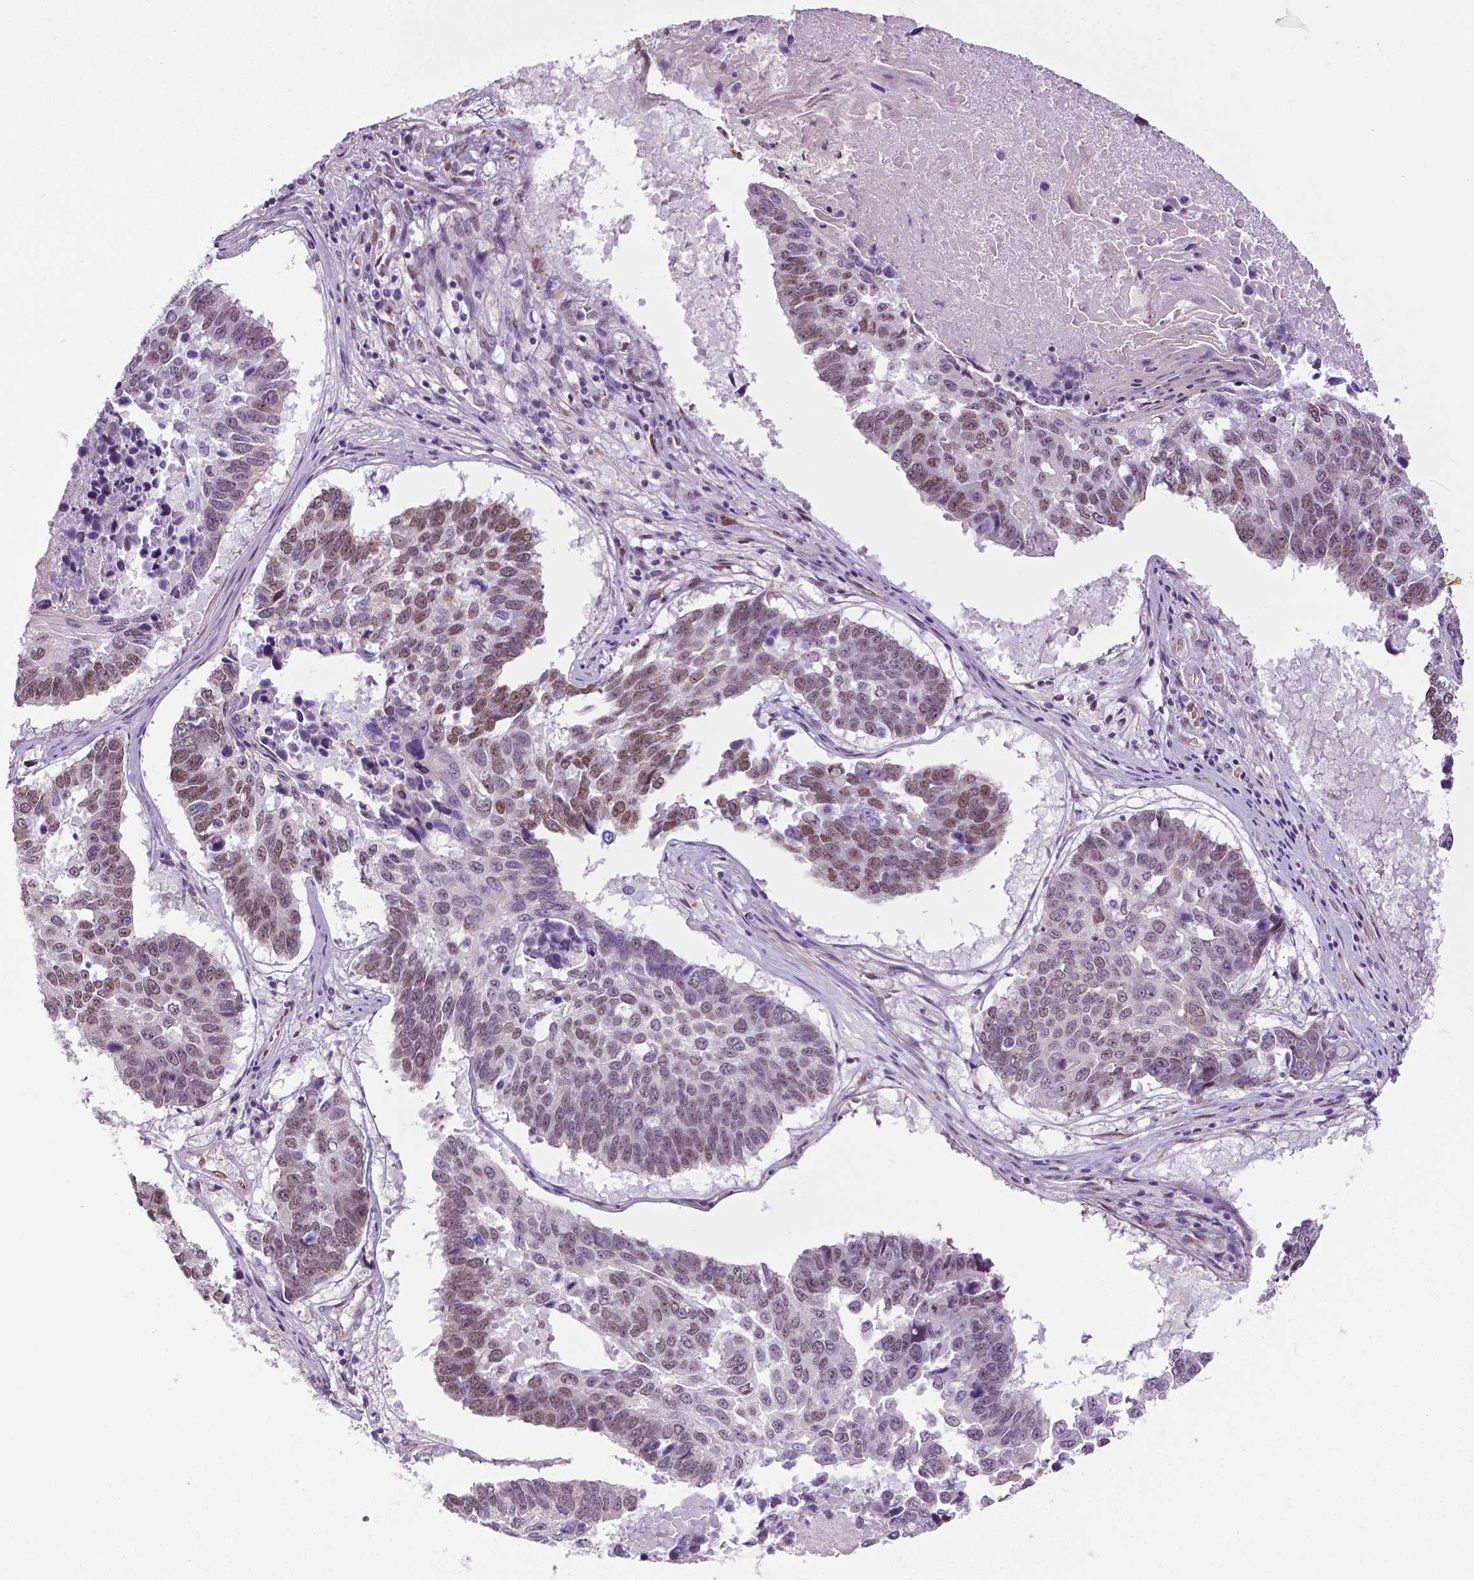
{"staining": {"intensity": "moderate", "quantity": "25%-75%", "location": "nuclear"}, "tissue": "lung cancer", "cell_type": "Tumor cells", "image_type": "cancer", "snomed": [{"axis": "morphology", "description": "Squamous cell carcinoma, NOS"}, {"axis": "topography", "description": "Lung"}], "caption": "Lung squamous cell carcinoma tissue demonstrates moderate nuclear positivity in approximately 25%-75% of tumor cells, visualized by immunohistochemistry.", "gene": "PTGER3", "patient": {"sex": "male", "age": 73}}